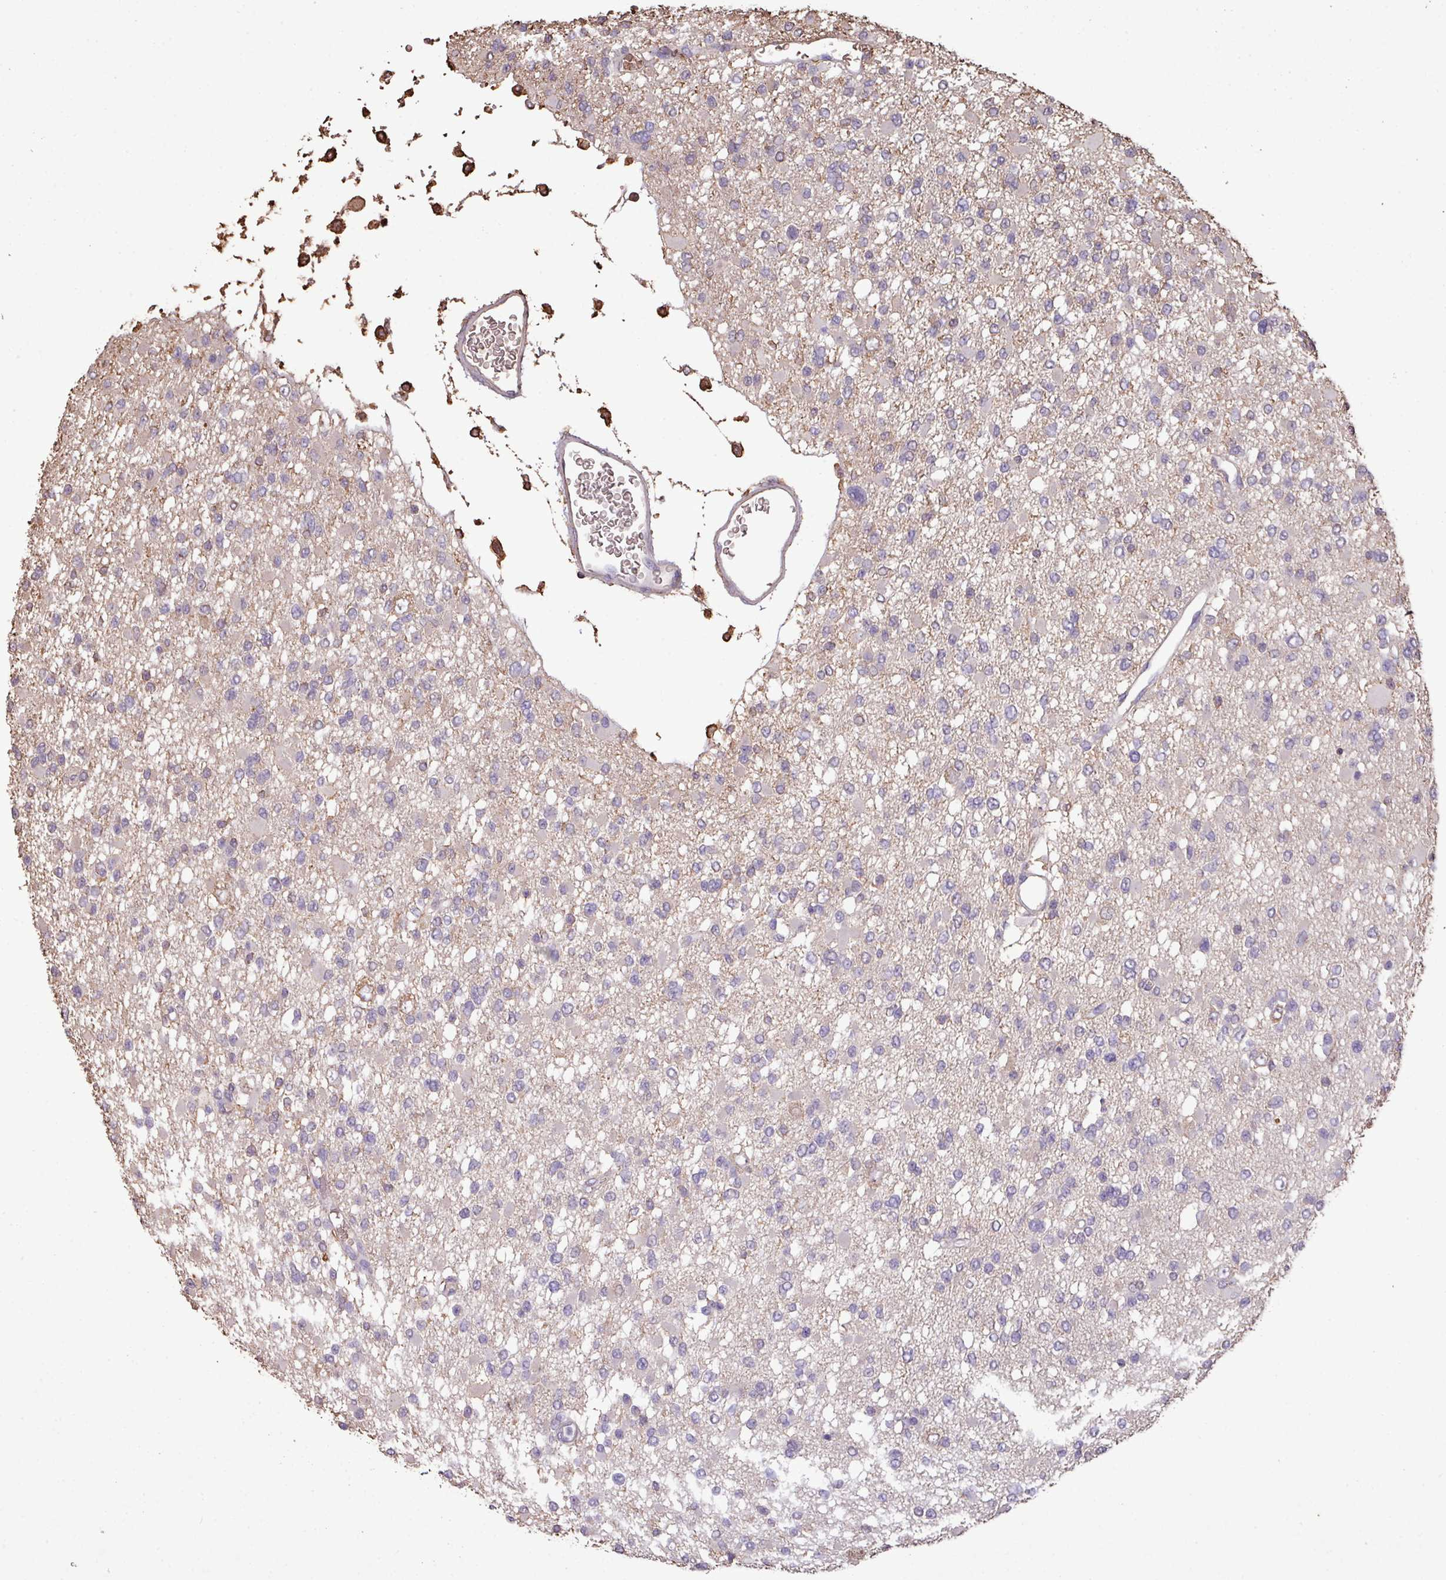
{"staining": {"intensity": "negative", "quantity": "none", "location": "none"}, "tissue": "glioma", "cell_type": "Tumor cells", "image_type": "cancer", "snomed": [{"axis": "morphology", "description": "Glioma, malignant, Low grade"}, {"axis": "topography", "description": "Brain"}], "caption": "IHC of malignant low-grade glioma displays no expression in tumor cells. Brightfield microscopy of IHC stained with DAB (brown) and hematoxylin (blue), captured at high magnification.", "gene": "CAMK2B", "patient": {"sex": "female", "age": 22}}